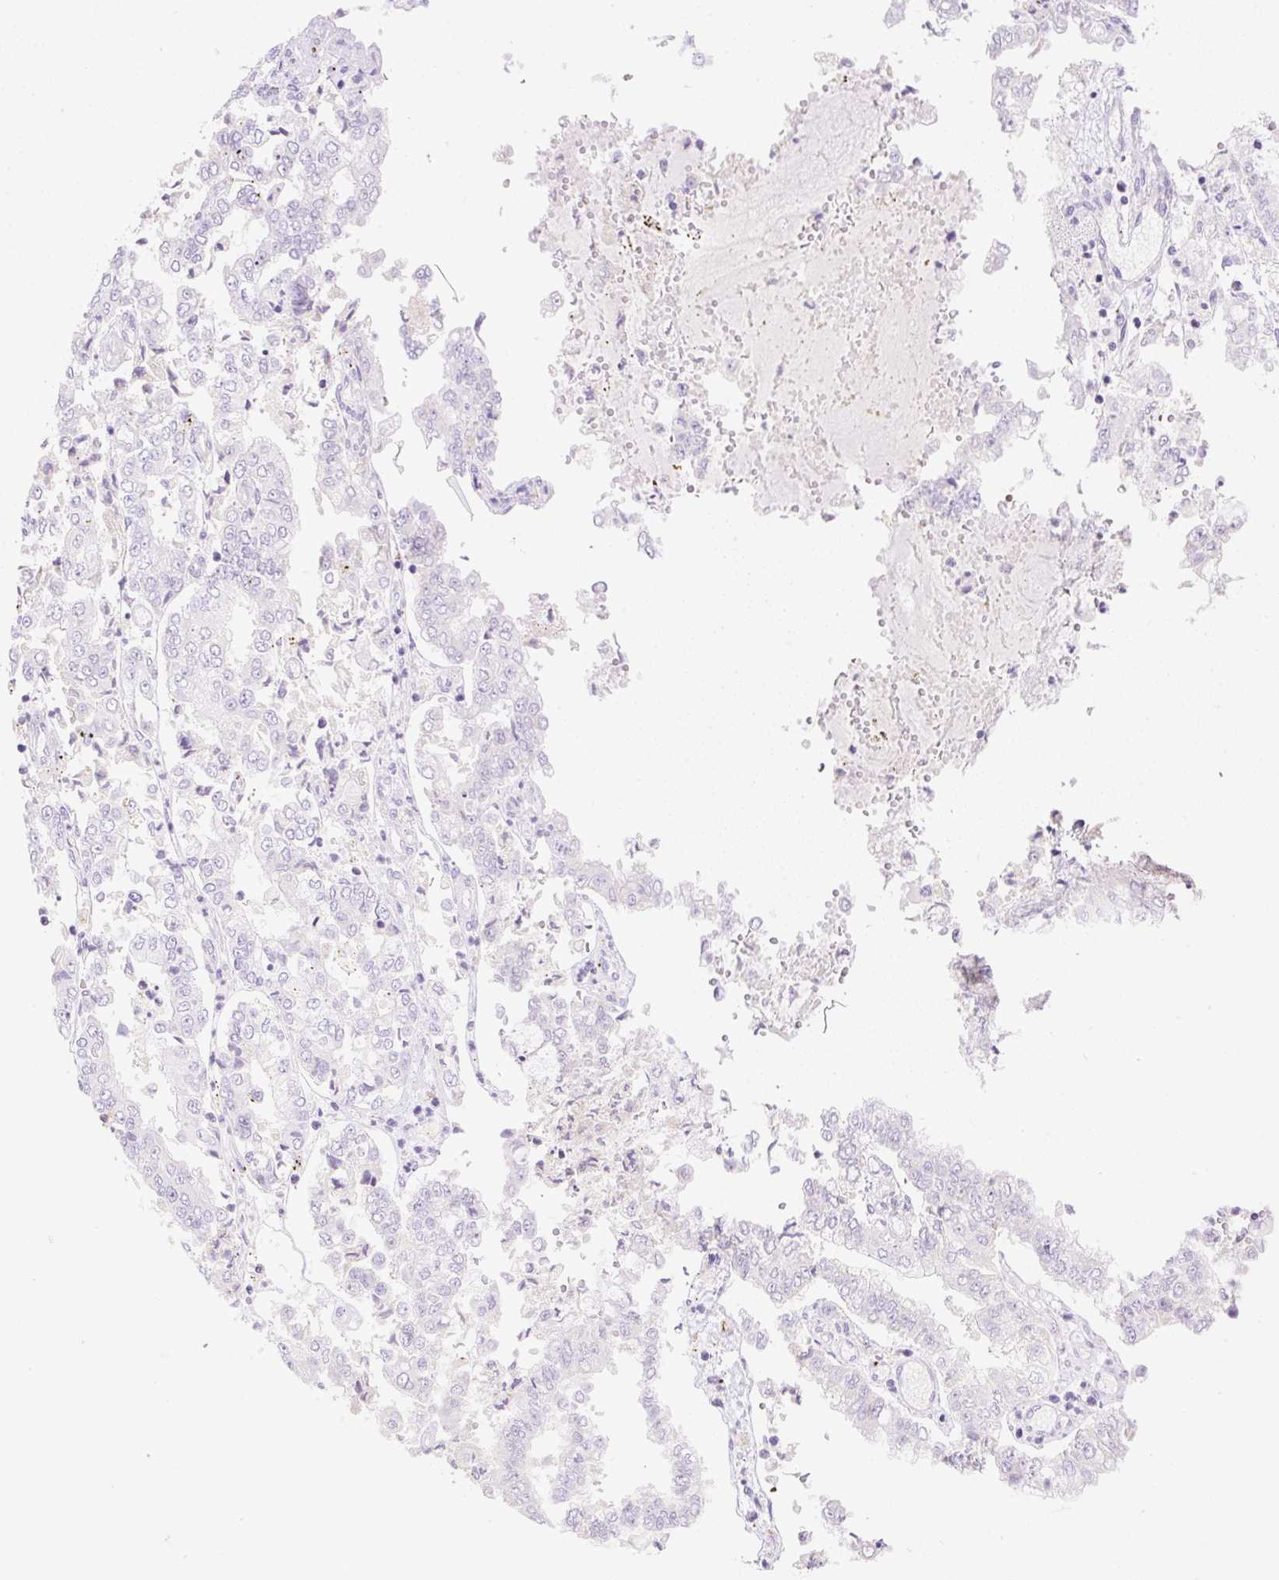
{"staining": {"intensity": "negative", "quantity": "none", "location": "none"}, "tissue": "stomach cancer", "cell_type": "Tumor cells", "image_type": "cancer", "snomed": [{"axis": "morphology", "description": "Adenocarcinoma, NOS"}, {"axis": "topography", "description": "Stomach"}], "caption": "The histopathology image exhibits no significant positivity in tumor cells of adenocarcinoma (stomach).", "gene": "DENND5A", "patient": {"sex": "male", "age": 76}}